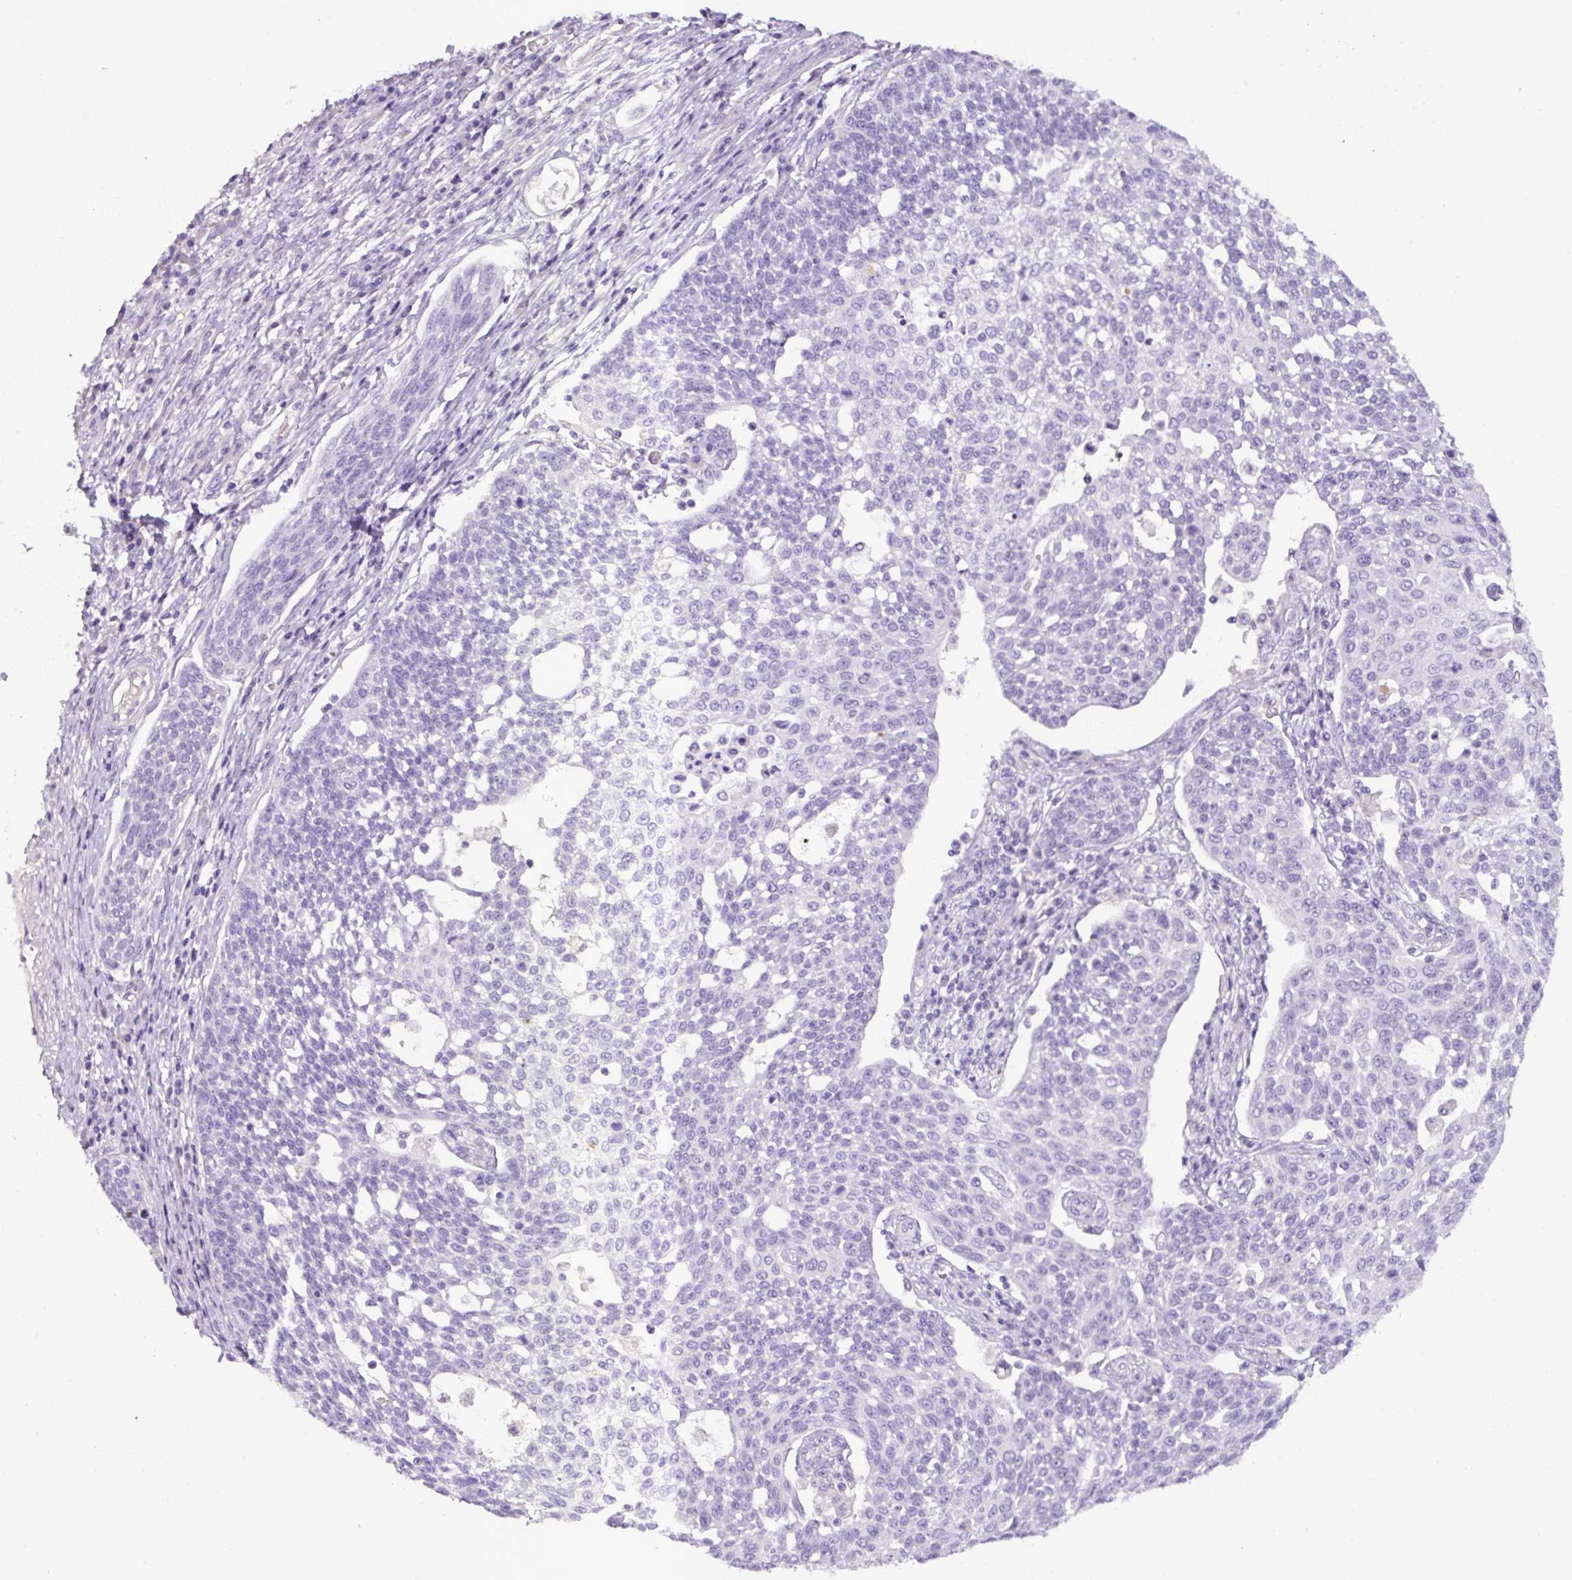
{"staining": {"intensity": "negative", "quantity": "none", "location": "none"}, "tissue": "cervical cancer", "cell_type": "Tumor cells", "image_type": "cancer", "snomed": [{"axis": "morphology", "description": "Squamous cell carcinoma, NOS"}, {"axis": "topography", "description": "Cervix"}], "caption": "Immunohistochemistry (IHC) of squamous cell carcinoma (cervical) exhibits no expression in tumor cells.", "gene": "OR14A2", "patient": {"sex": "female", "age": 34}}